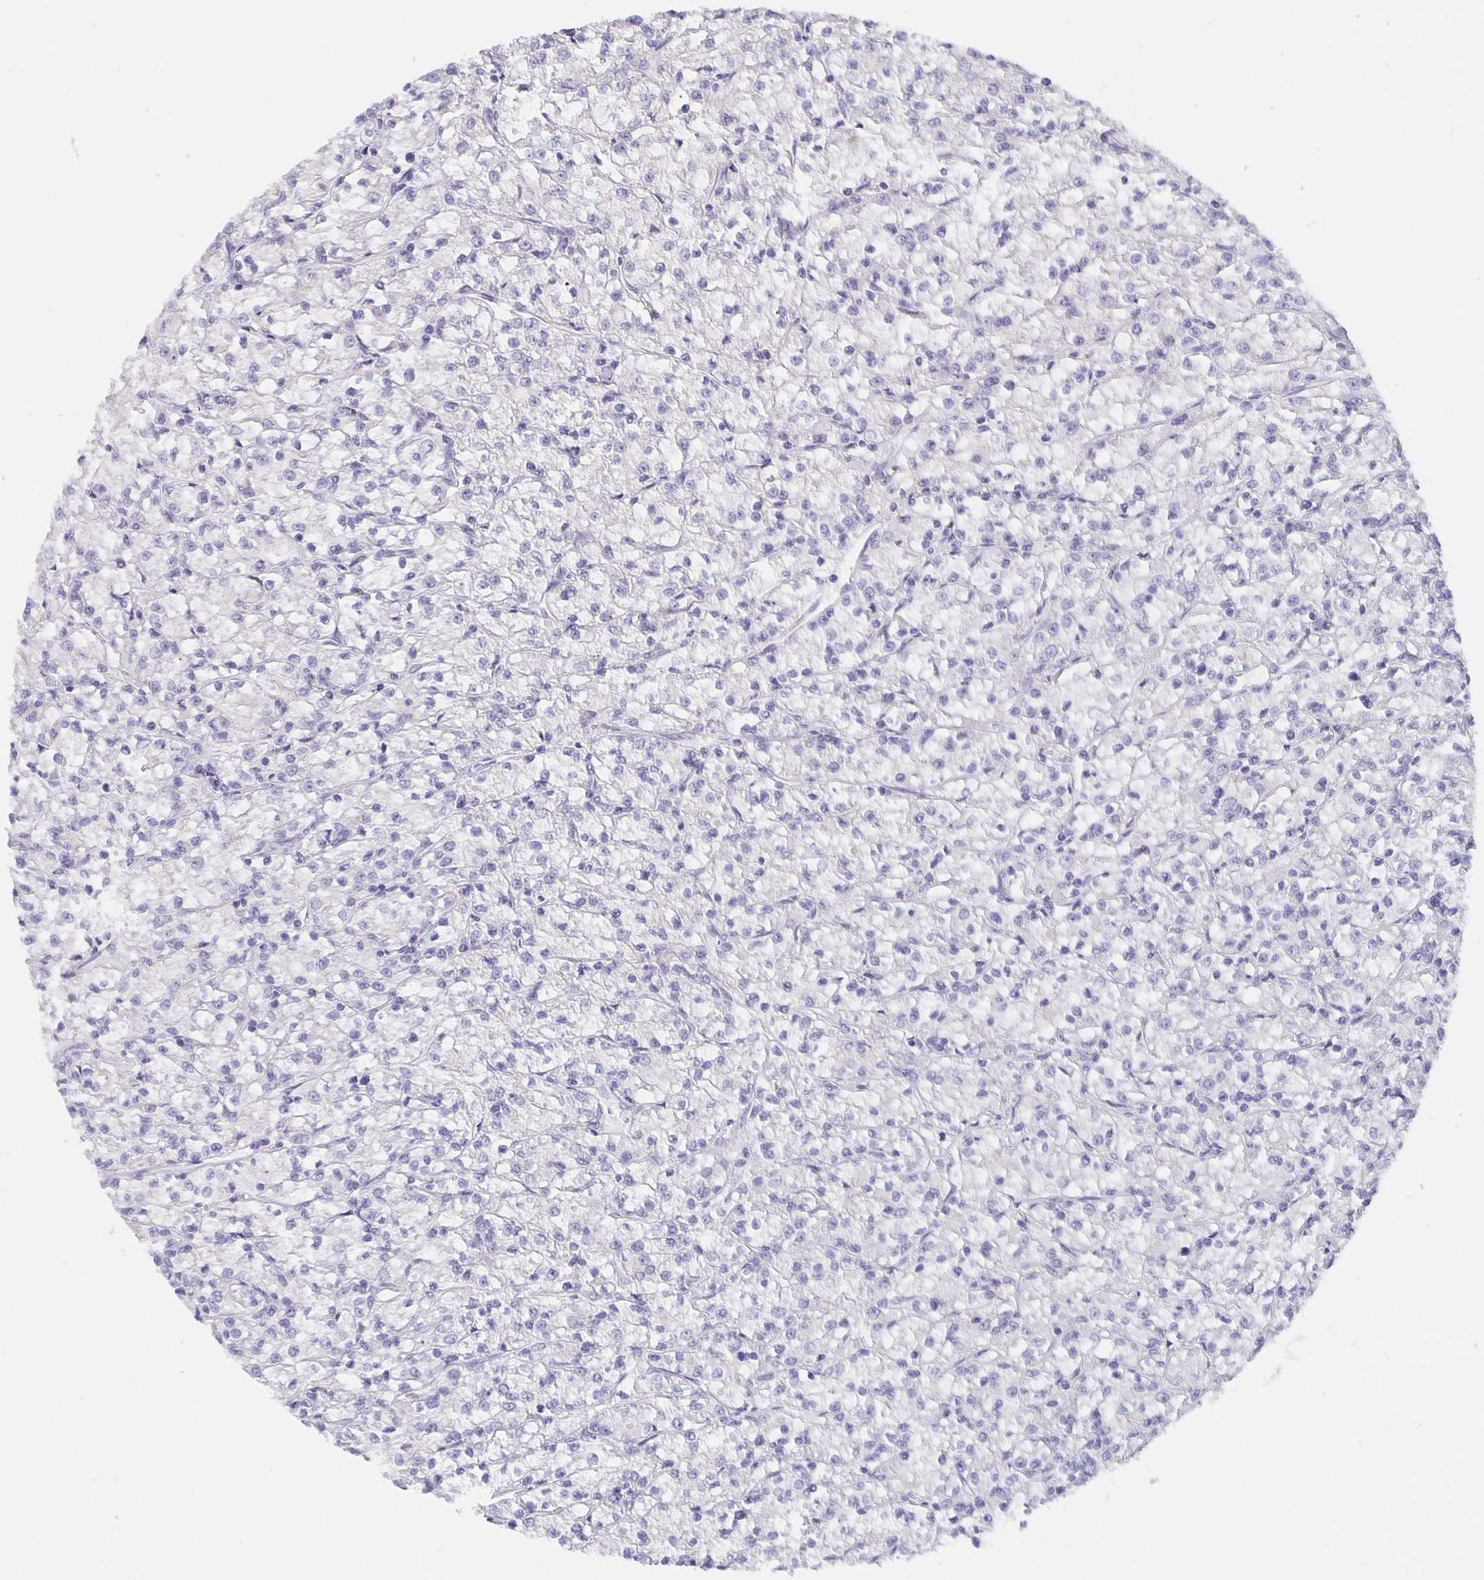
{"staining": {"intensity": "negative", "quantity": "none", "location": "none"}, "tissue": "renal cancer", "cell_type": "Tumor cells", "image_type": "cancer", "snomed": [{"axis": "morphology", "description": "Adenocarcinoma, NOS"}, {"axis": "topography", "description": "Kidney"}], "caption": "Photomicrograph shows no protein expression in tumor cells of renal adenocarcinoma tissue.", "gene": "CFAP74", "patient": {"sex": "female", "age": 59}}